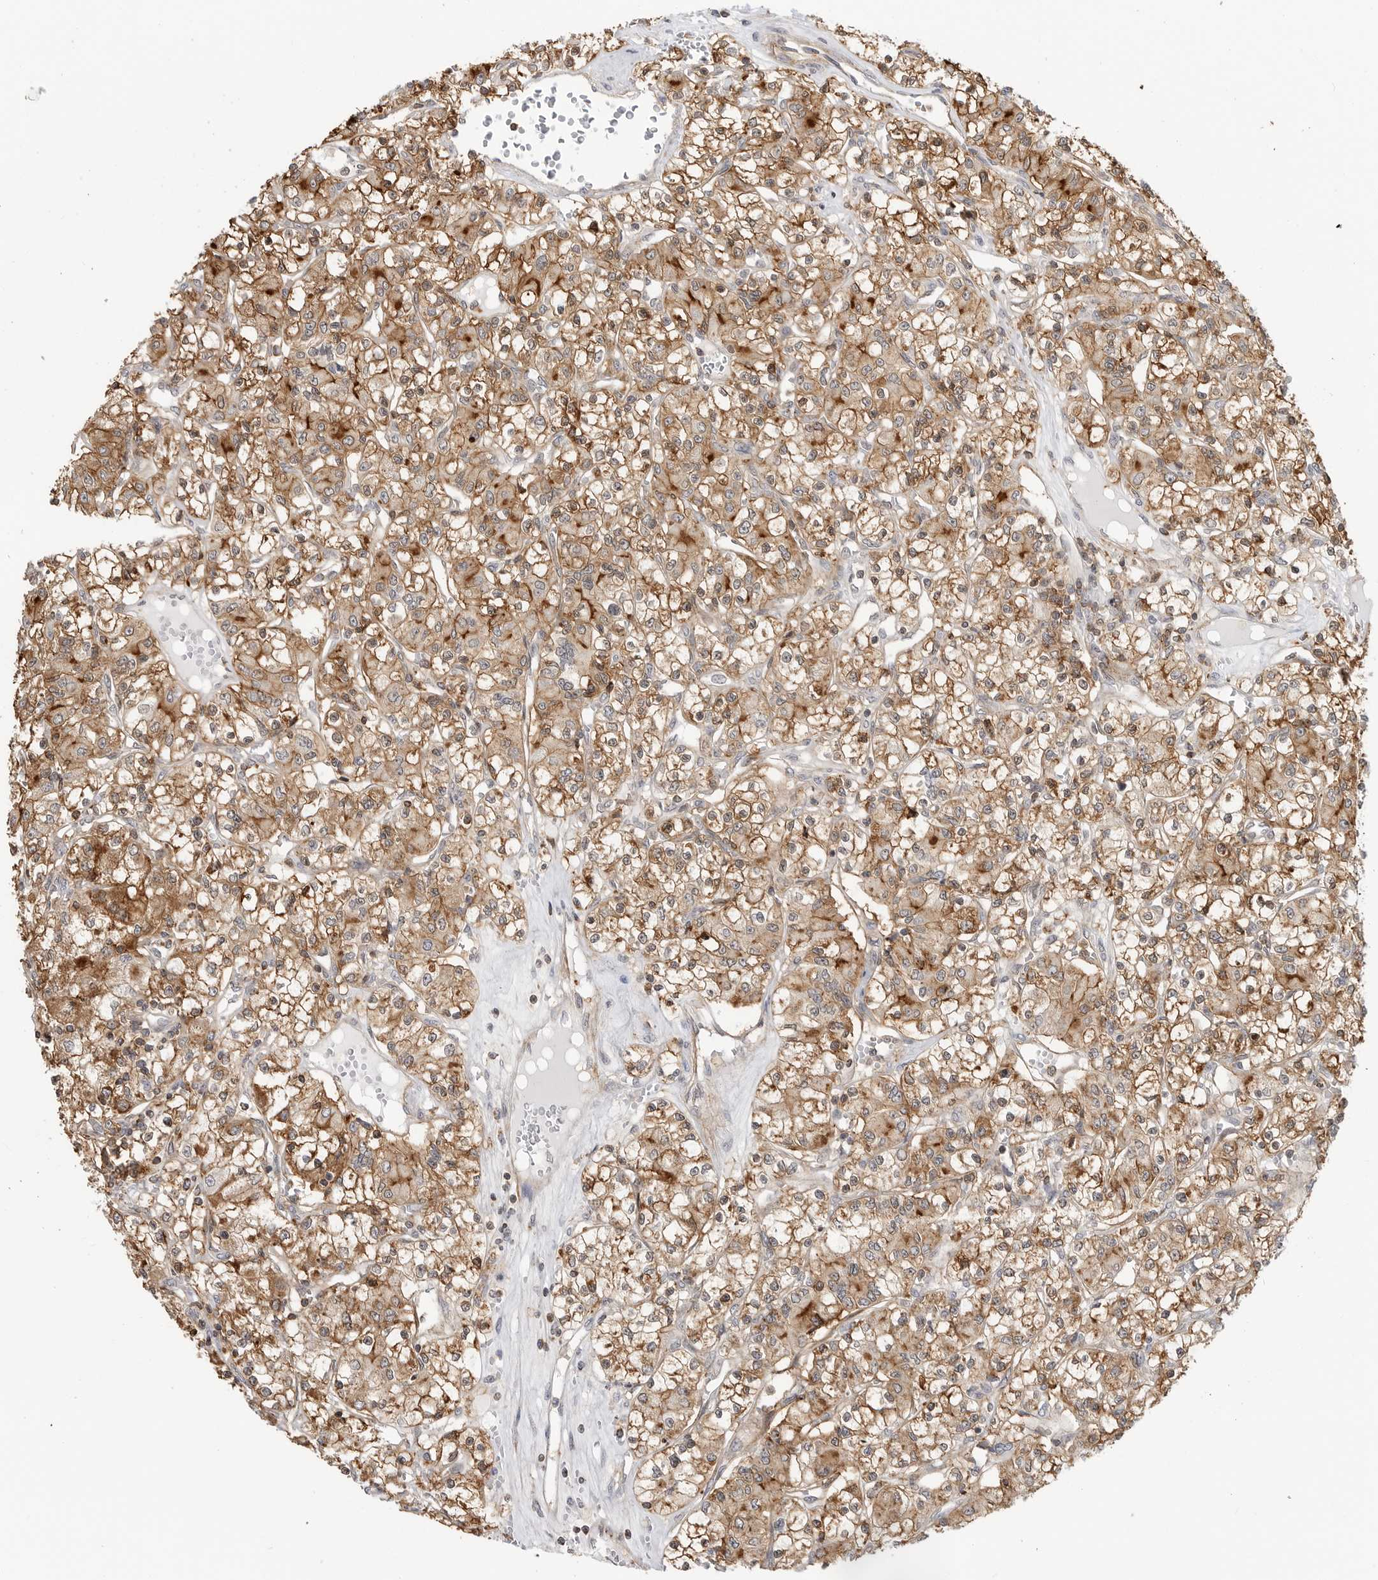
{"staining": {"intensity": "moderate", "quantity": ">75%", "location": "cytoplasmic/membranous"}, "tissue": "renal cancer", "cell_type": "Tumor cells", "image_type": "cancer", "snomed": [{"axis": "morphology", "description": "Adenocarcinoma, NOS"}, {"axis": "topography", "description": "Kidney"}], "caption": "Human renal adenocarcinoma stained for a protein (brown) reveals moderate cytoplasmic/membranous positive expression in approximately >75% of tumor cells.", "gene": "ANXA11", "patient": {"sex": "female", "age": 59}}